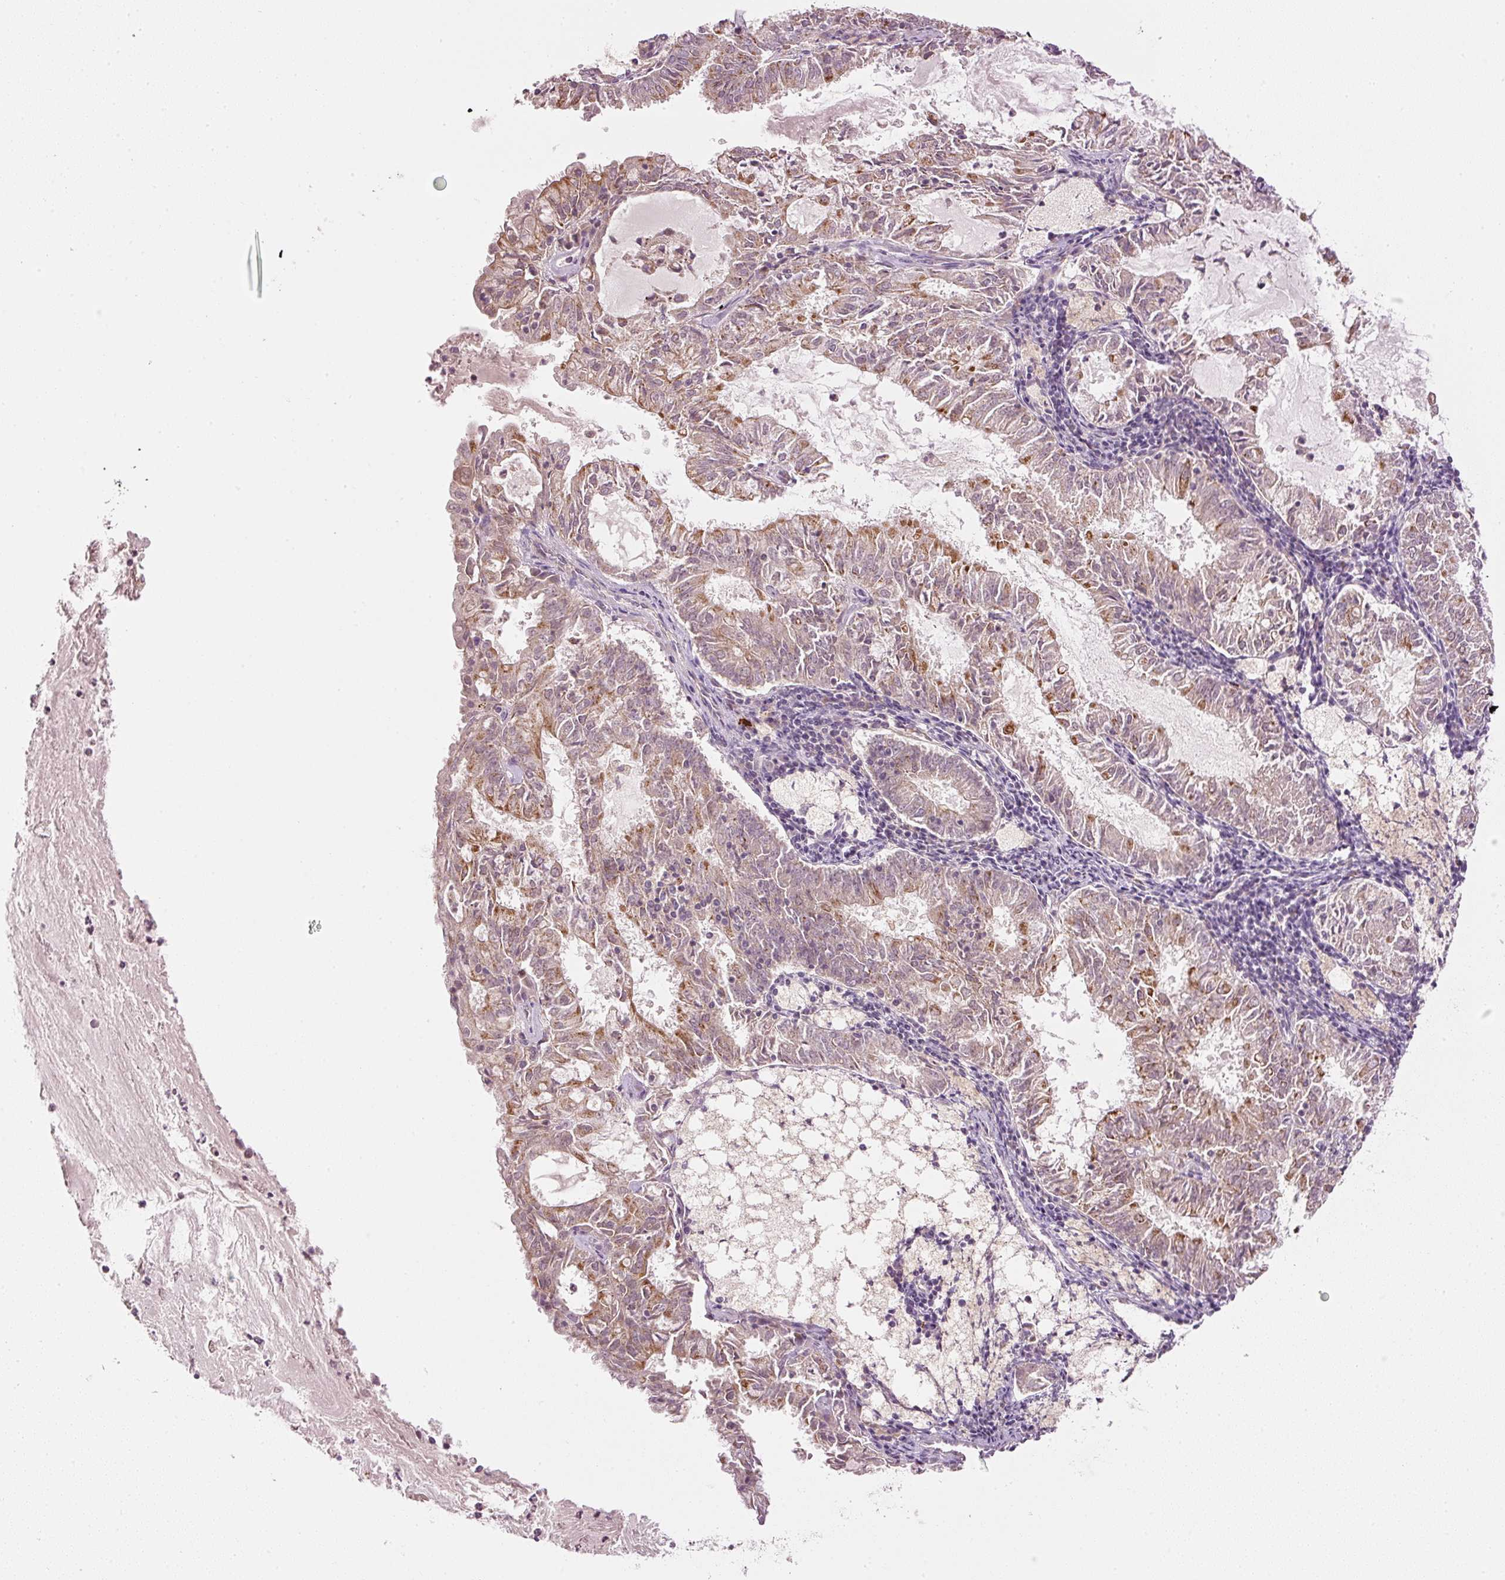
{"staining": {"intensity": "moderate", "quantity": ">75%", "location": "cytoplasmic/membranous"}, "tissue": "endometrial cancer", "cell_type": "Tumor cells", "image_type": "cancer", "snomed": [{"axis": "morphology", "description": "Adenocarcinoma, NOS"}, {"axis": "topography", "description": "Endometrium"}], "caption": "Immunohistochemistry (IHC) histopathology image of neoplastic tissue: endometrial cancer (adenocarcinoma) stained using IHC displays medium levels of moderate protein expression localized specifically in the cytoplasmic/membranous of tumor cells, appearing as a cytoplasmic/membranous brown color.", "gene": "CDC20B", "patient": {"sex": "female", "age": 57}}